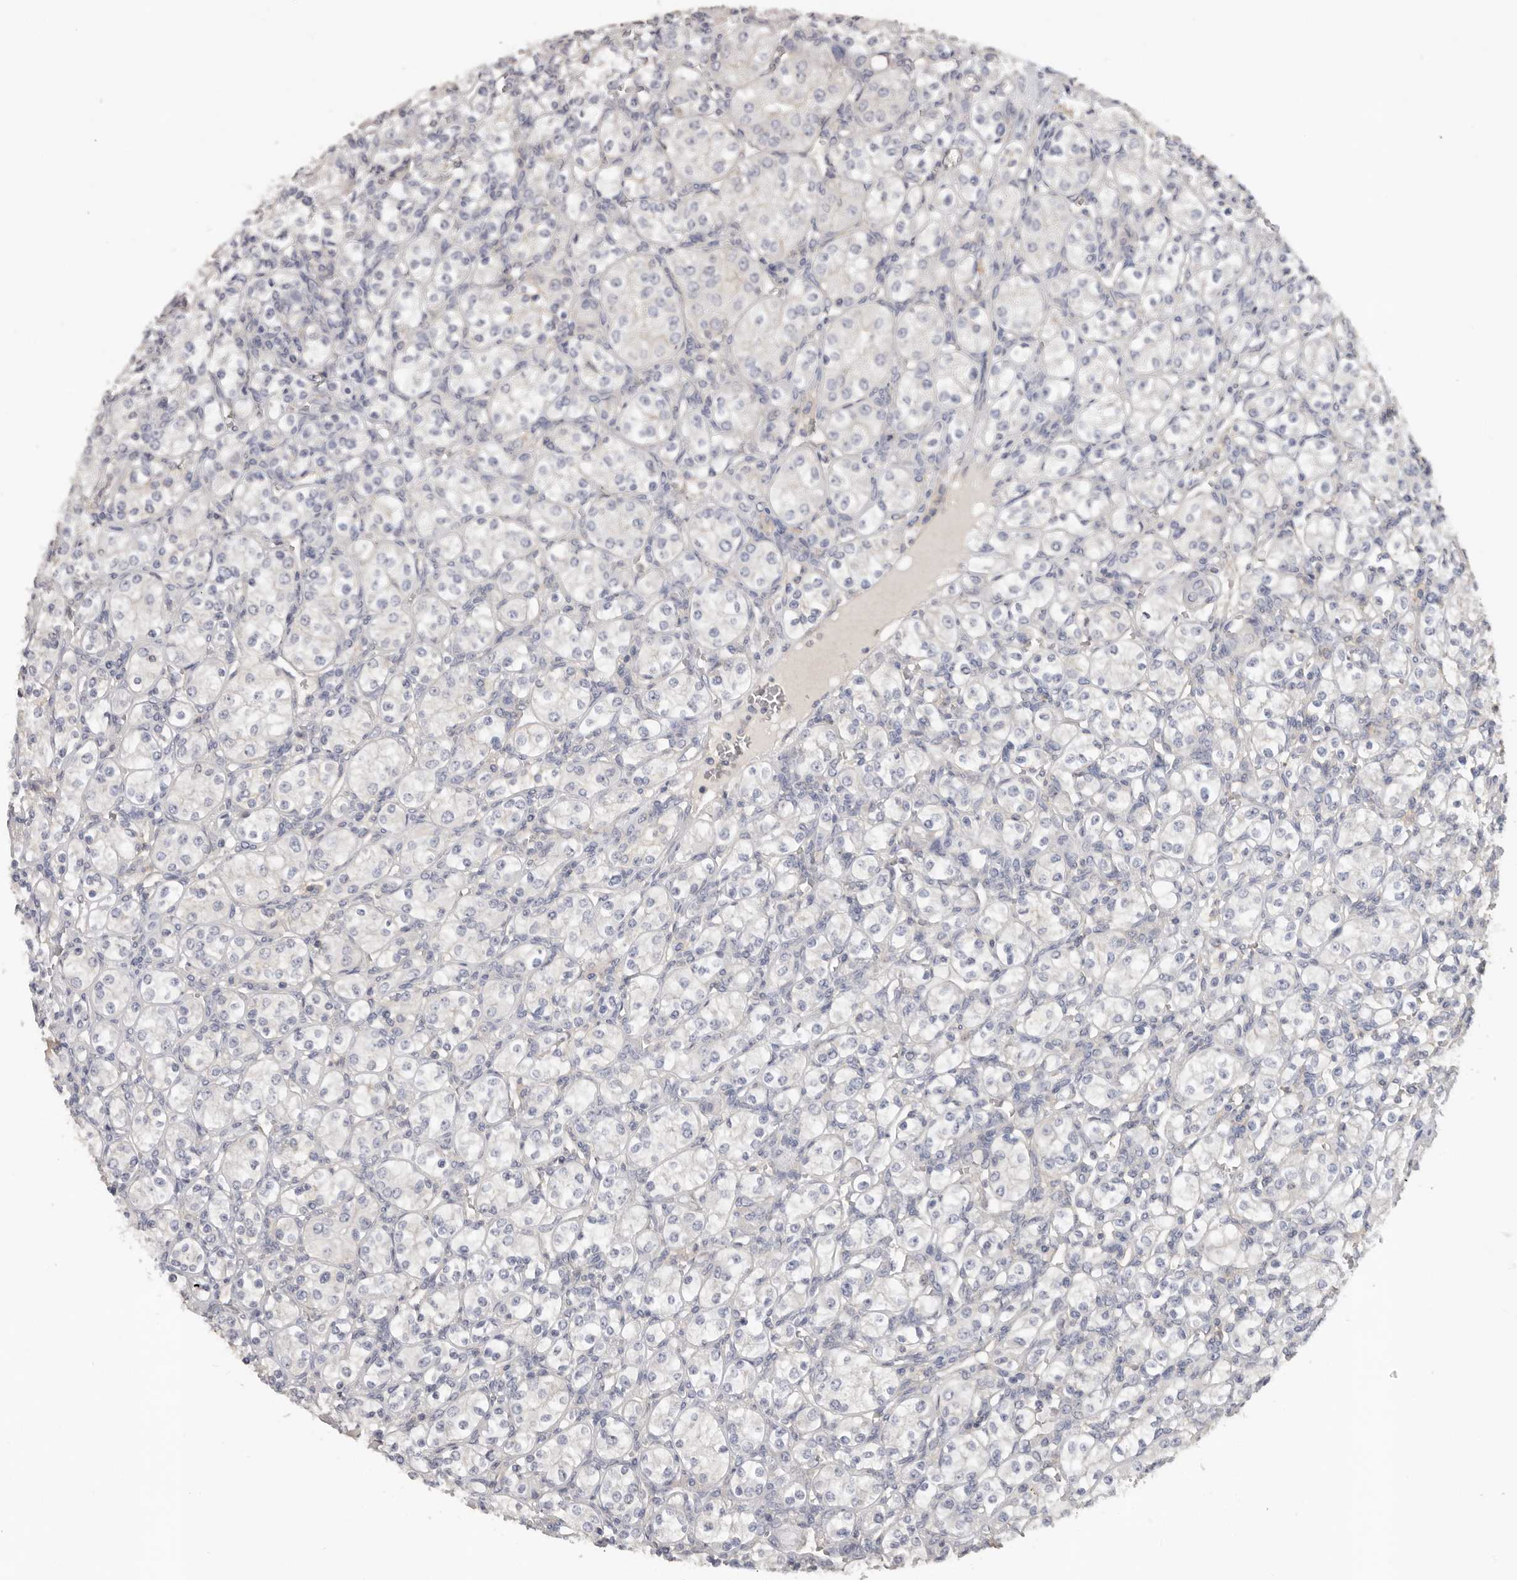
{"staining": {"intensity": "negative", "quantity": "none", "location": "none"}, "tissue": "renal cancer", "cell_type": "Tumor cells", "image_type": "cancer", "snomed": [{"axis": "morphology", "description": "Adenocarcinoma, NOS"}, {"axis": "topography", "description": "Kidney"}], "caption": "Human adenocarcinoma (renal) stained for a protein using immunohistochemistry shows no positivity in tumor cells.", "gene": "WDTC1", "patient": {"sex": "male", "age": 77}}